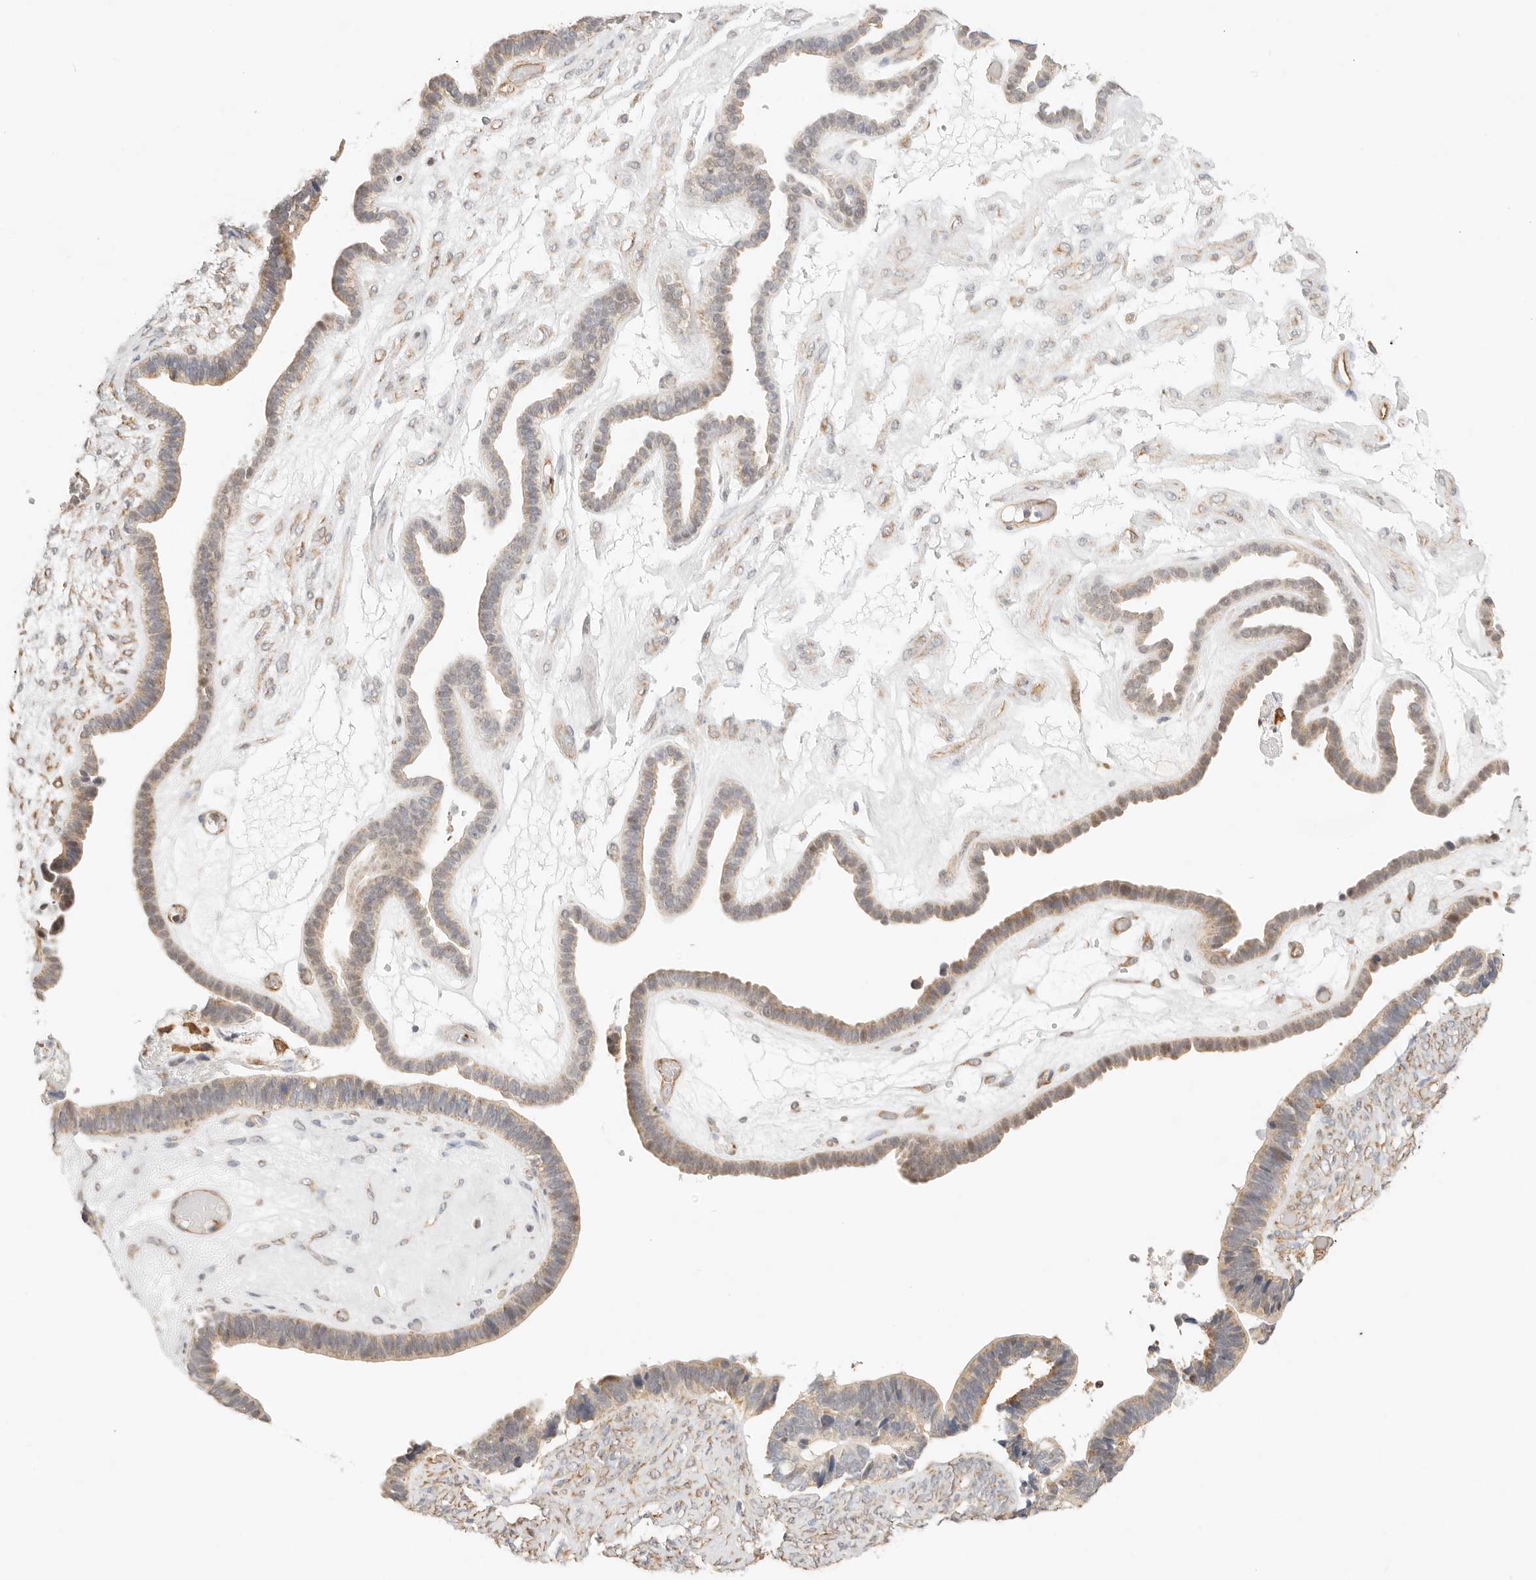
{"staining": {"intensity": "weak", "quantity": "25%-75%", "location": "cytoplasmic/membranous"}, "tissue": "ovarian cancer", "cell_type": "Tumor cells", "image_type": "cancer", "snomed": [{"axis": "morphology", "description": "Cystadenocarcinoma, serous, NOS"}, {"axis": "topography", "description": "Ovary"}], "caption": "Immunohistochemical staining of ovarian serous cystadenocarcinoma displays low levels of weak cytoplasmic/membranous staining in about 25%-75% of tumor cells.", "gene": "ZC3H11A", "patient": {"sex": "female", "age": 56}}